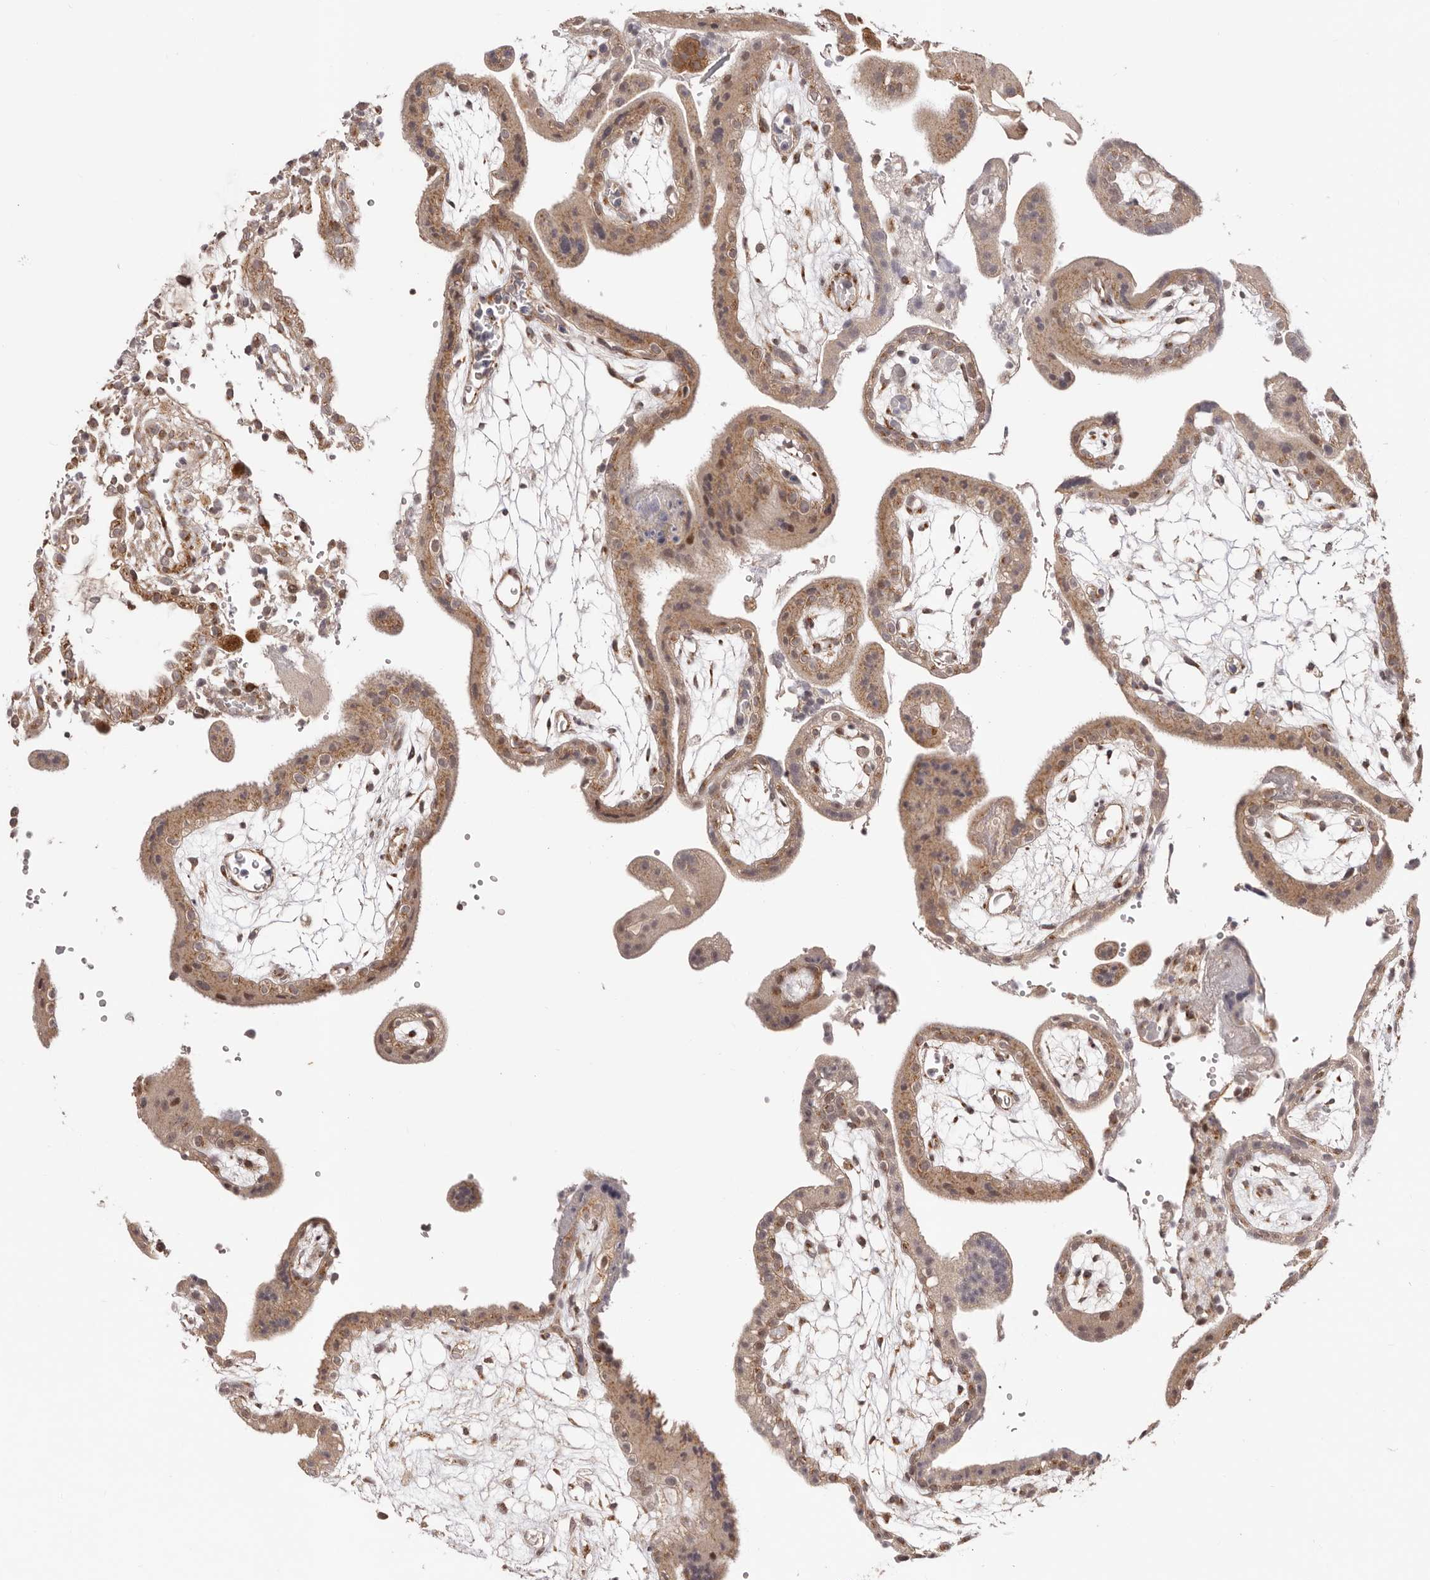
{"staining": {"intensity": "moderate", "quantity": ">75%", "location": "cytoplasmic/membranous"}, "tissue": "placenta", "cell_type": "Trophoblastic cells", "image_type": "normal", "snomed": [{"axis": "morphology", "description": "Normal tissue, NOS"}, {"axis": "topography", "description": "Placenta"}], "caption": "Brown immunohistochemical staining in benign human placenta exhibits moderate cytoplasmic/membranous positivity in about >75% of trophoblastic cells.", "gene": "MICAL2", "patient": {"sex": "female", "age": 18}}